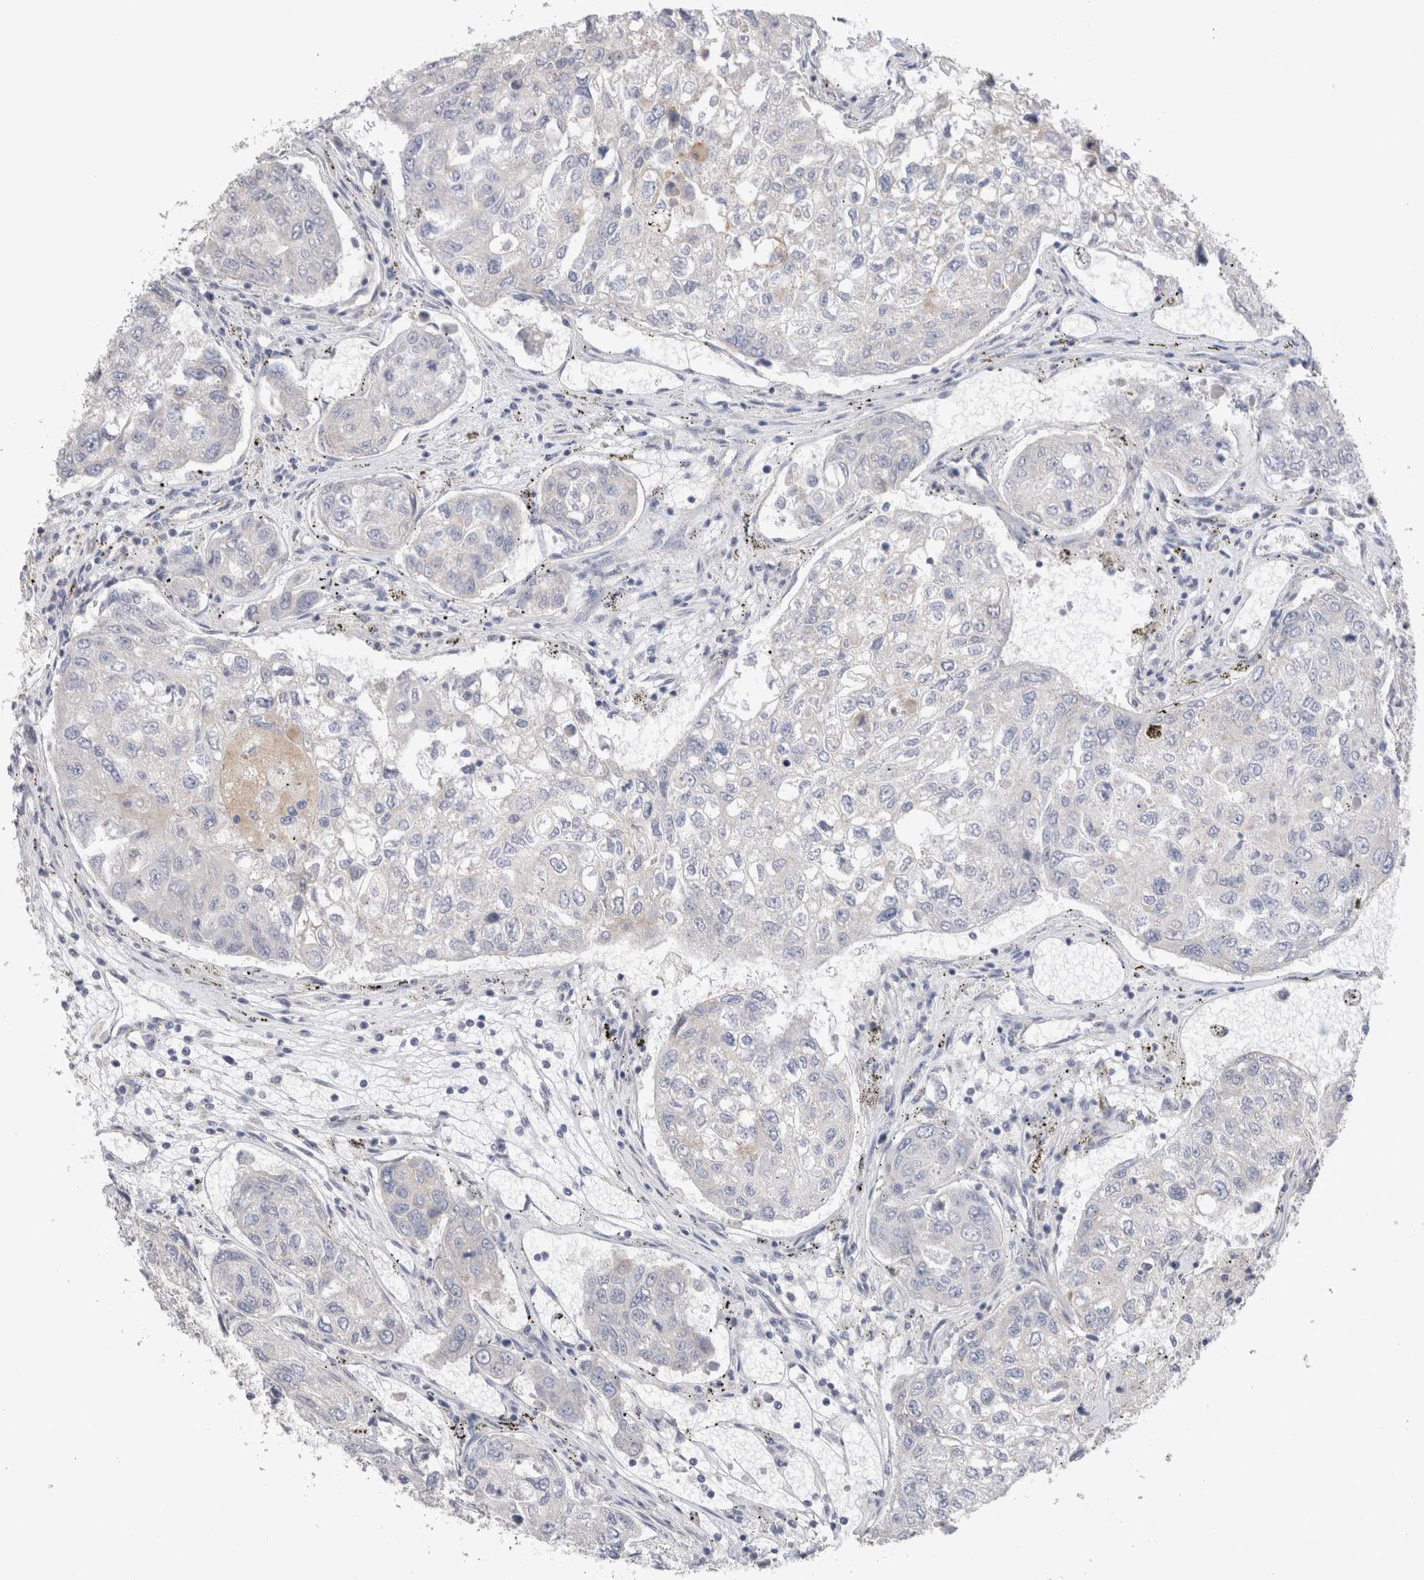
{"staining": {"intensity": "negative", "quantity": "none", "location": "none"}, "tissue": "urothelial cancer", "cell_type": "Tumor cells", "image_type": "cancer", "snomed": [{"axis": "morphology", "description": "Urothelial carcinoma, High grade"}, {"axis": "topography", "description": "Lymph node"}, {"axis": "topography", "description": "Urinary bladder"}], "caption": "Human urothelial cancer stained for a protein using IHC exhibits no positivity in tumor cells.", "gene": "DMD", "patient": {"sex": "male", "age": 51}}